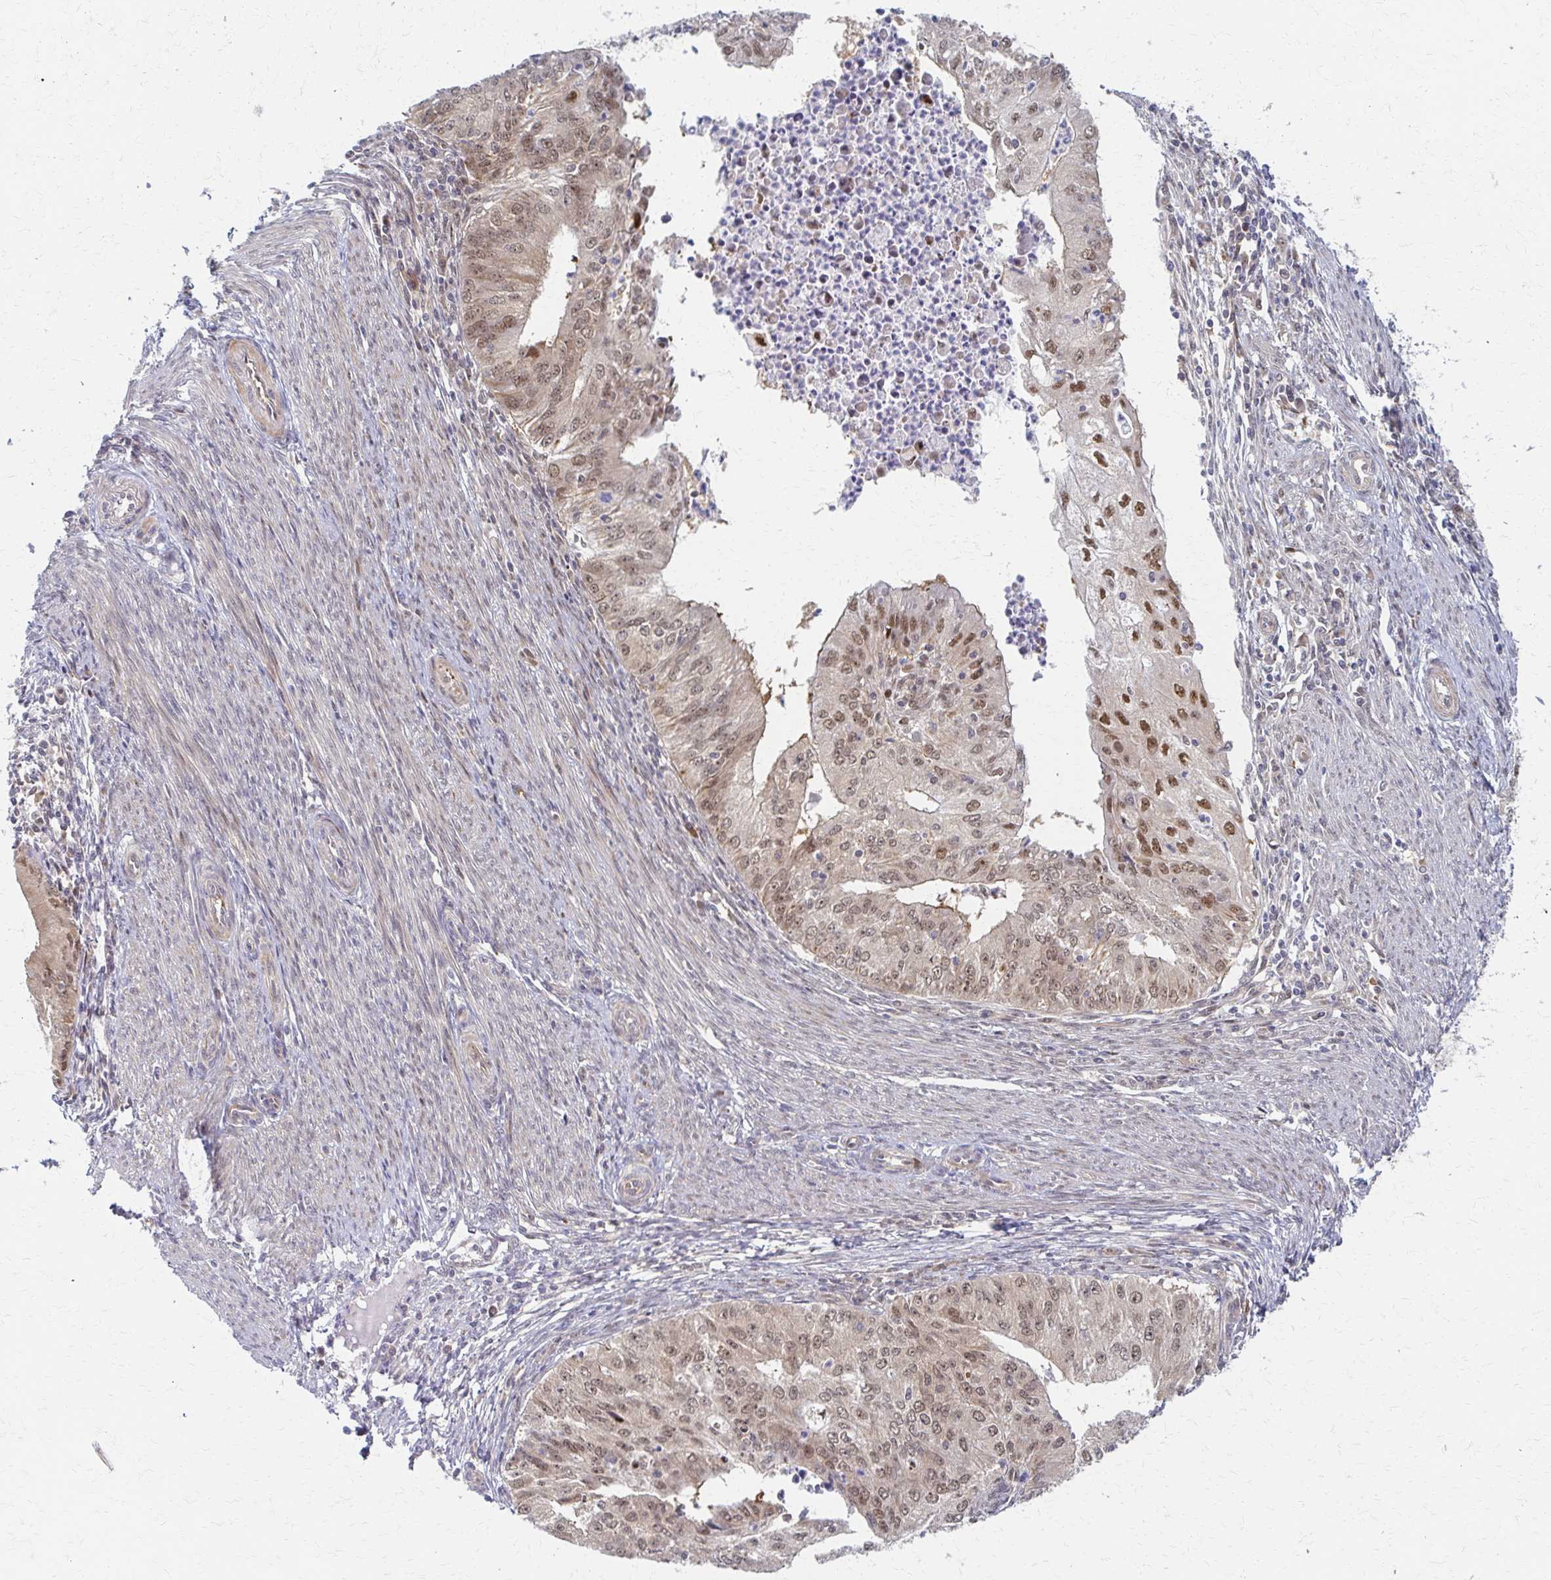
{"staining": {"intensity": "moderate", "quantity": ">75%", "location": "nuclear"}, "tissue": "endometrial cancer", "cell_type": "Tumor cells", "image_type": "cancer", "snomed": [{"axis": "morphology", "description": "Adenocarcinoma, NOS"}, {"axis": "topography", "description": "Endometrium"}], "caption": "Protein staining reveals moderate nuclear staining in about >75% of tumor cells in endometrial cancer (adenocarcinoma).", "gene": "PSMD7", "patient": {"sex": "female", "age": 50}}